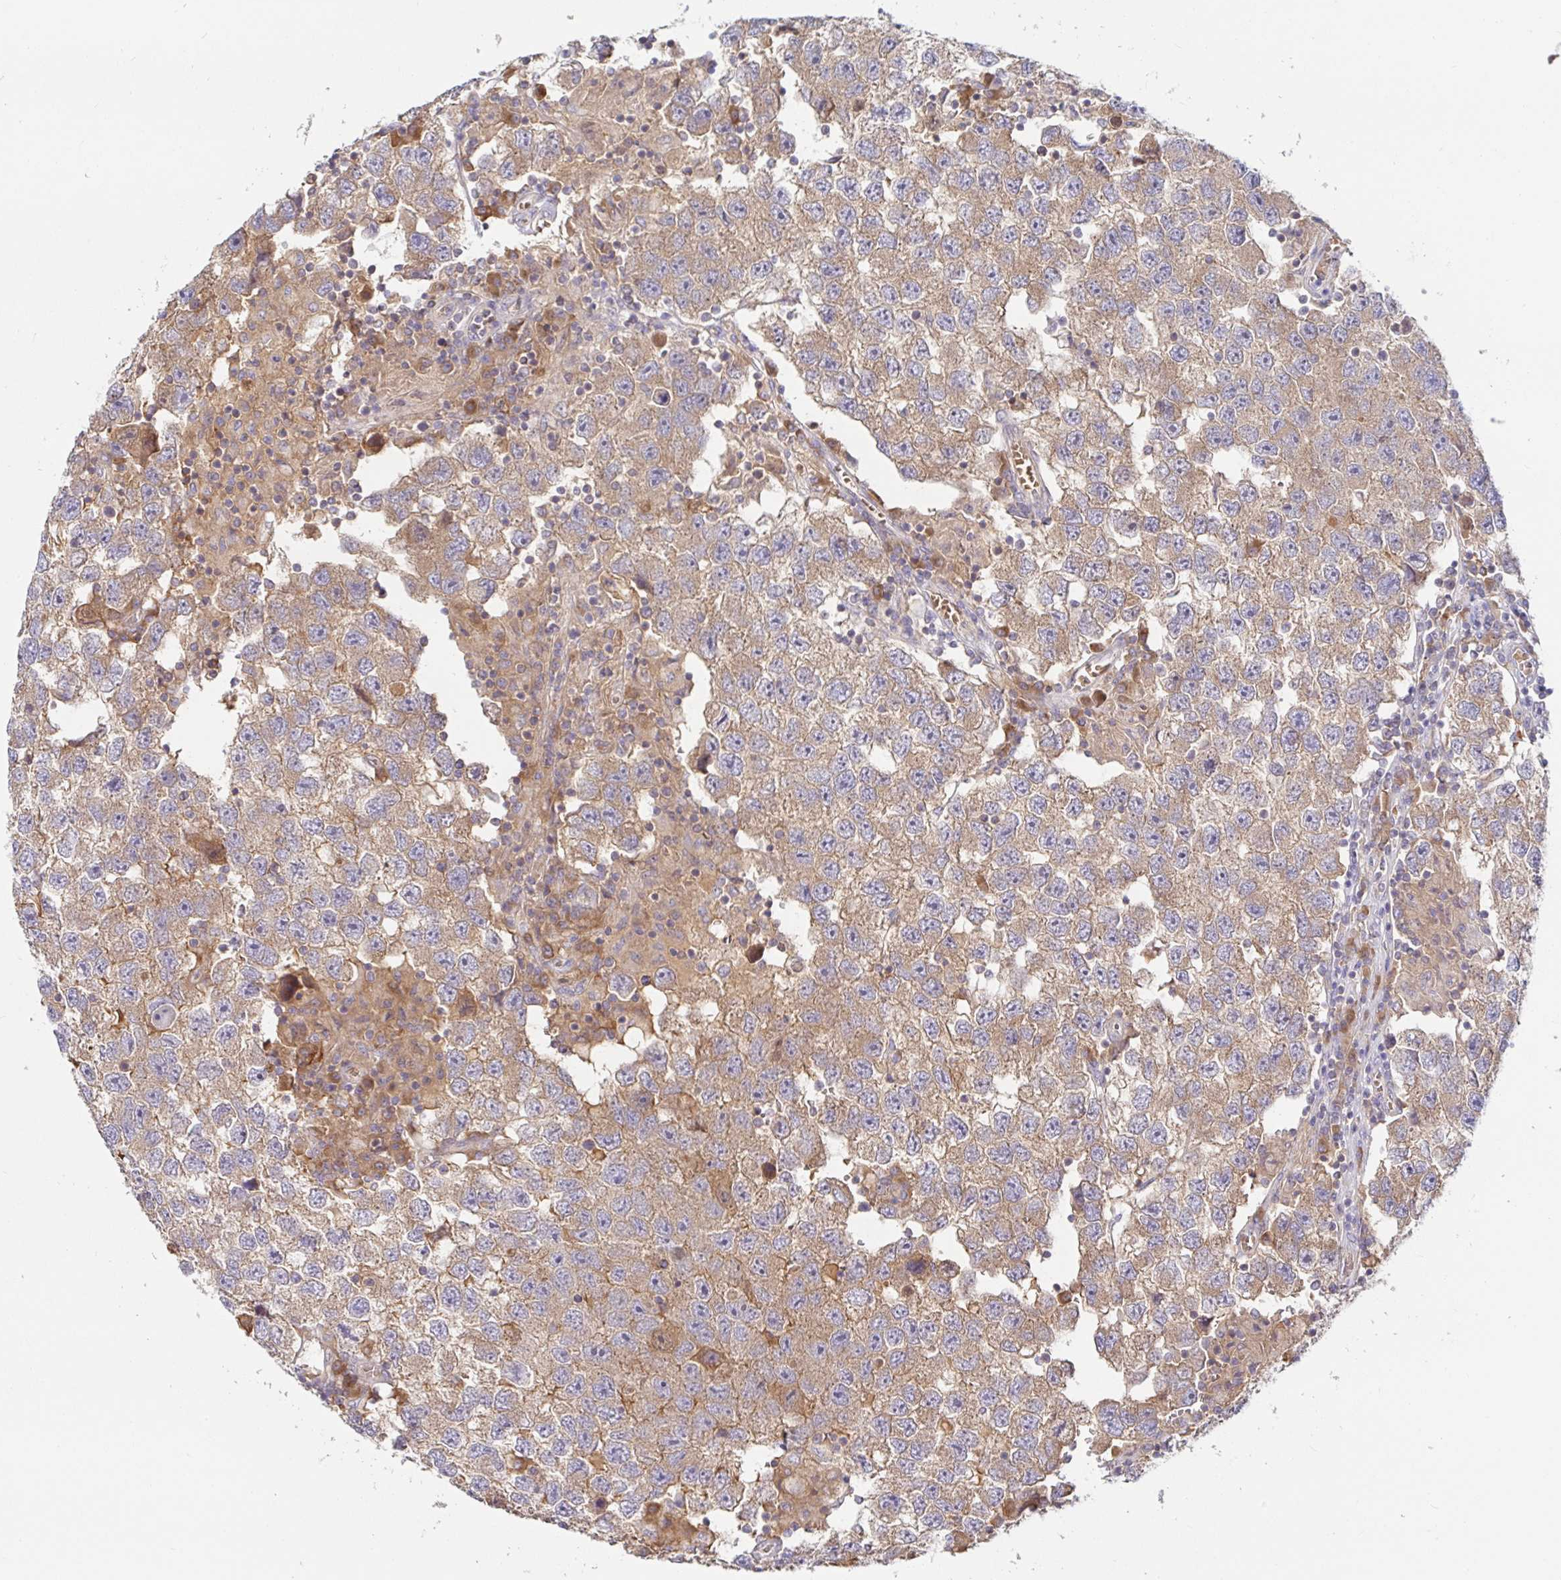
{"staining": {"intensity": "moderate", "quantity": ">75%", "location": "cytoplasmic/membranous"}, "tissue": "testis cancer", "cell_type": "Tumor cells", "image_type": "cancer", "snomed": [{"axis": "morphology", "description": "Seminoma, NOS"}, {"axis": "topography", "description": "Testis"}], "caption": "This image shows testis cancer (seminoma) stained with immunohistochemistry (IHC) to label a protein in brown. The cytoplasmic/membranous of tumor cells show moderate positivity for the protein. Nuclei are counter-stained blue.", "gene": "LARP1", "patient": {"sex": "male", "age": 26}}